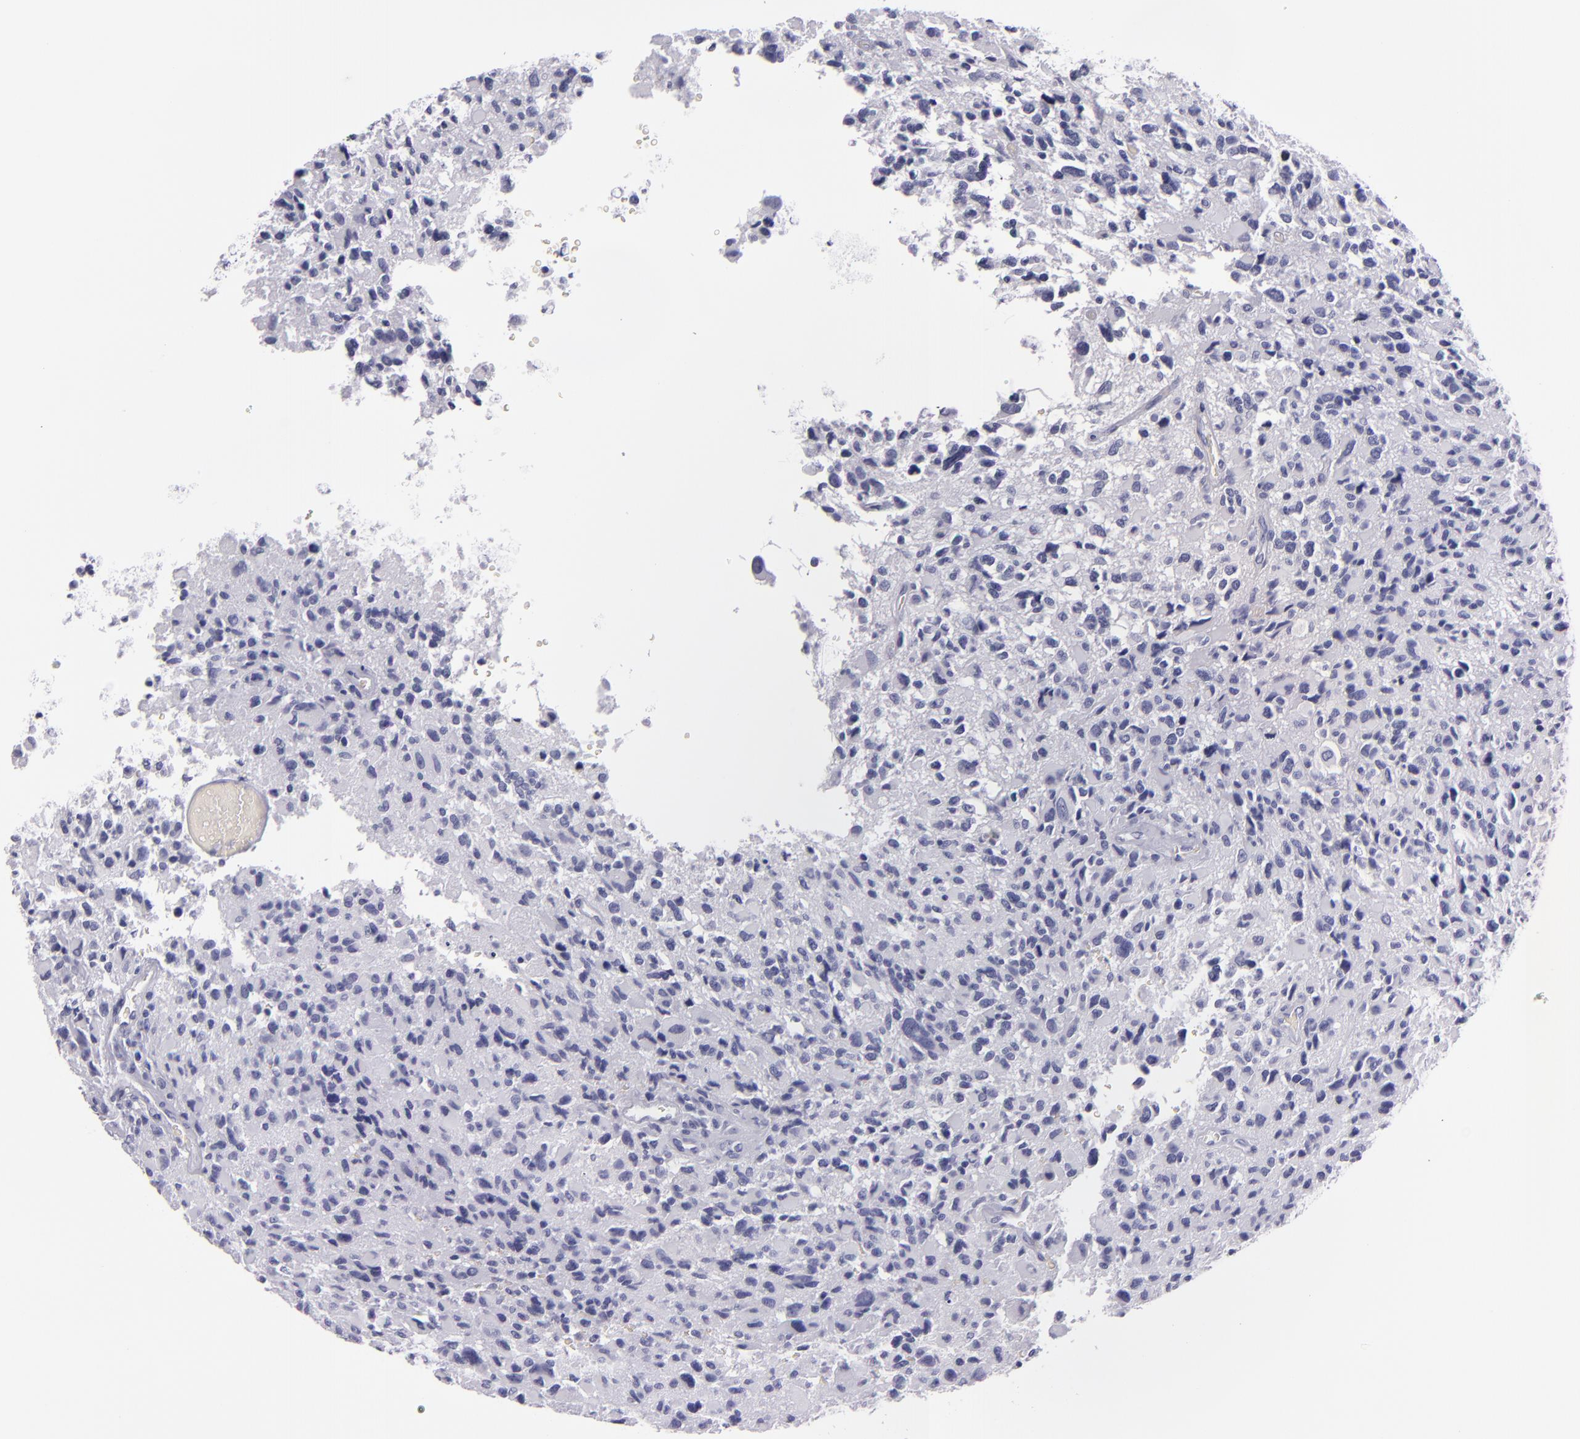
{"staining": {"intensity": "negative", "quantity": "none", "location": "none"}, "tissue": "glioma", "cell_type": "Tumor cells", "image_type": "cancer", "snomed": [{"axis": "morphology", "description": "Glioma, malignant, High grade"}, {"axis": "topography", "description": "Brain"}], "caption": "Immunohistochemical staining of human glioma reveals no significant staining in tumor cells.", "gene": "CR2", "patient": {"sex": "male", "age": 69}}